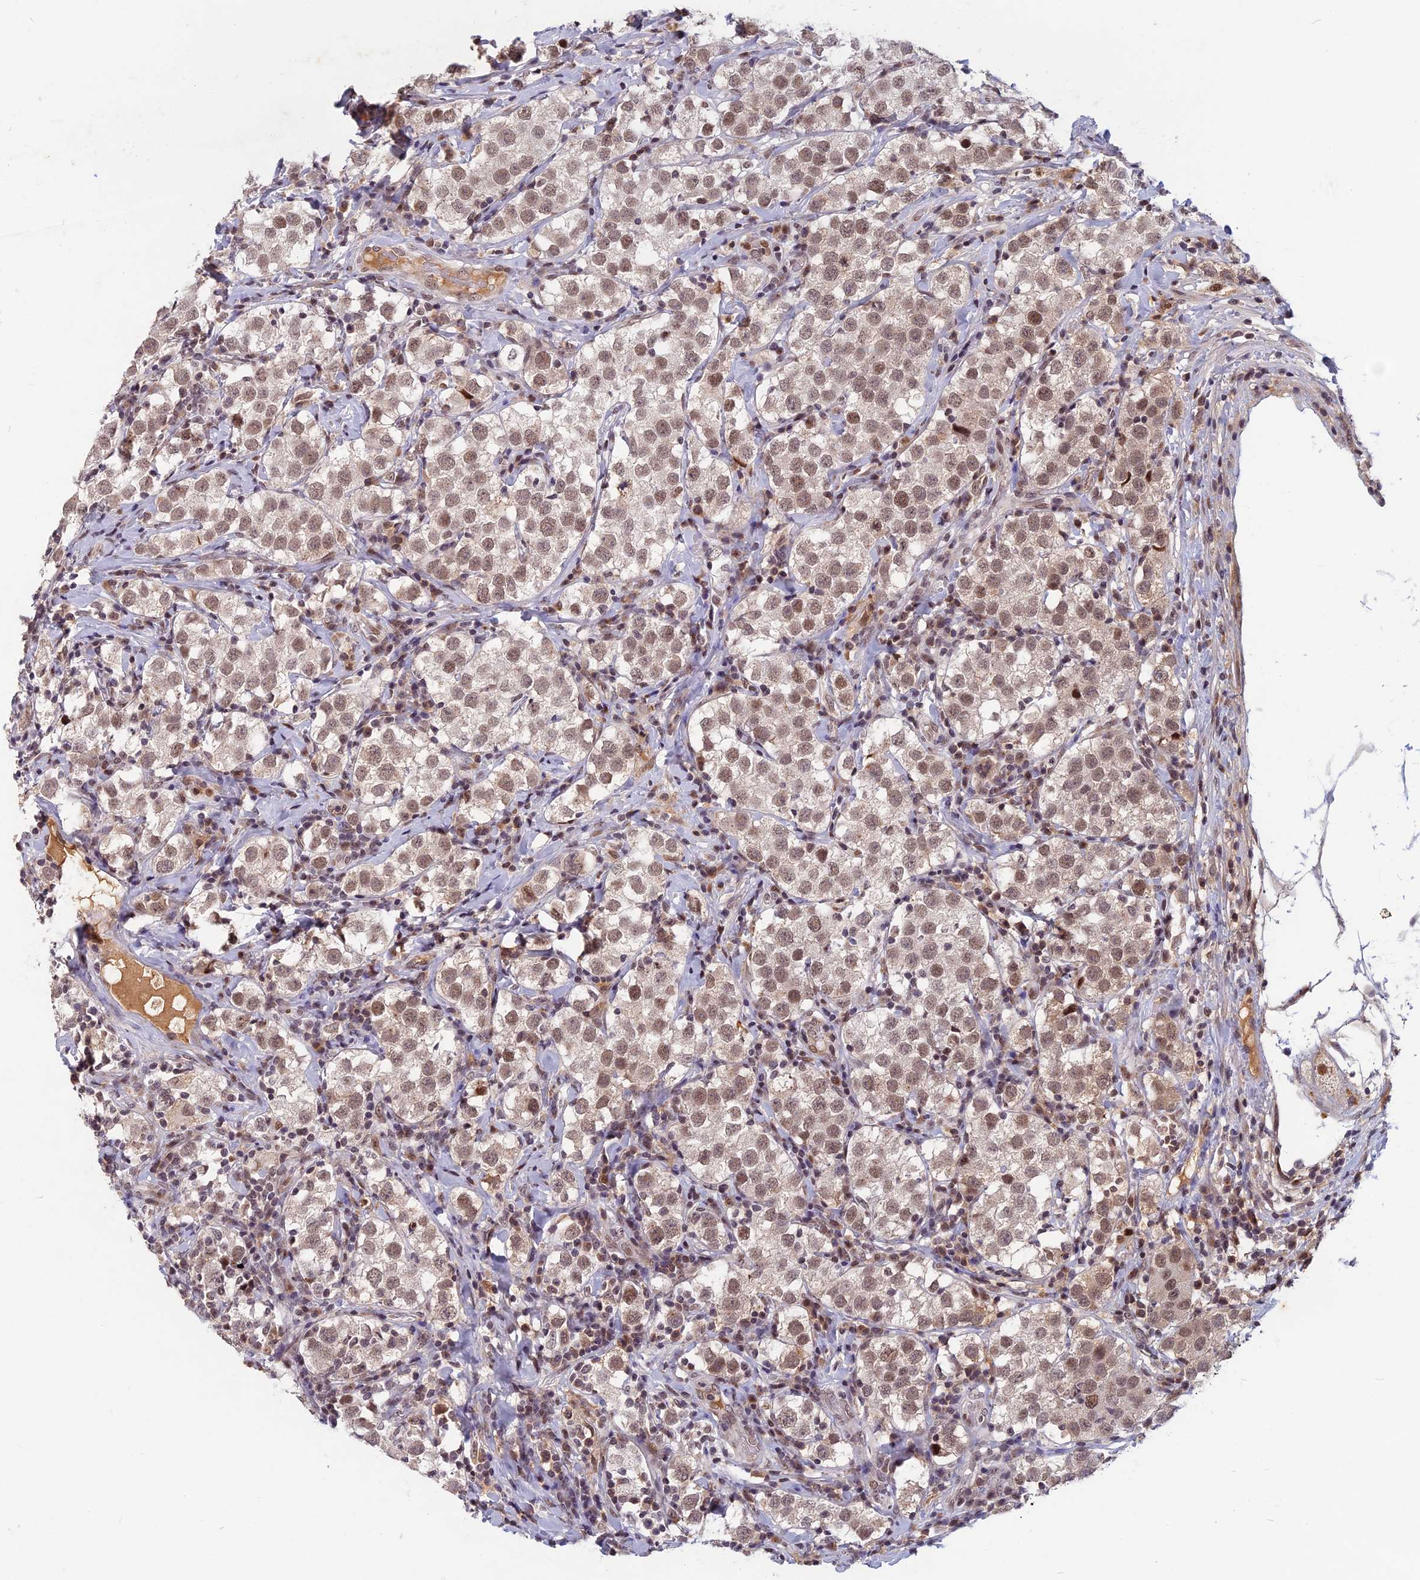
{"staining": {"intensity": "moderate", "quantity": ">75%", "location": "nuclear"}, "tissue": "testis cancer", "cell_type": "Tumor cells", "image_type": "cancer", "snomed": [{"axis": "morphology", "description": "Seminoma, NOS"}, {"axis": "topography", "description": "Testis"}], "caption": "Human seminoma (testis) stained with a brown dye displays moderate nuclear positive staining in about >75% of tumor cells.", "gene": "CDC7", "patient": {"sex": "male", "age": 34}}